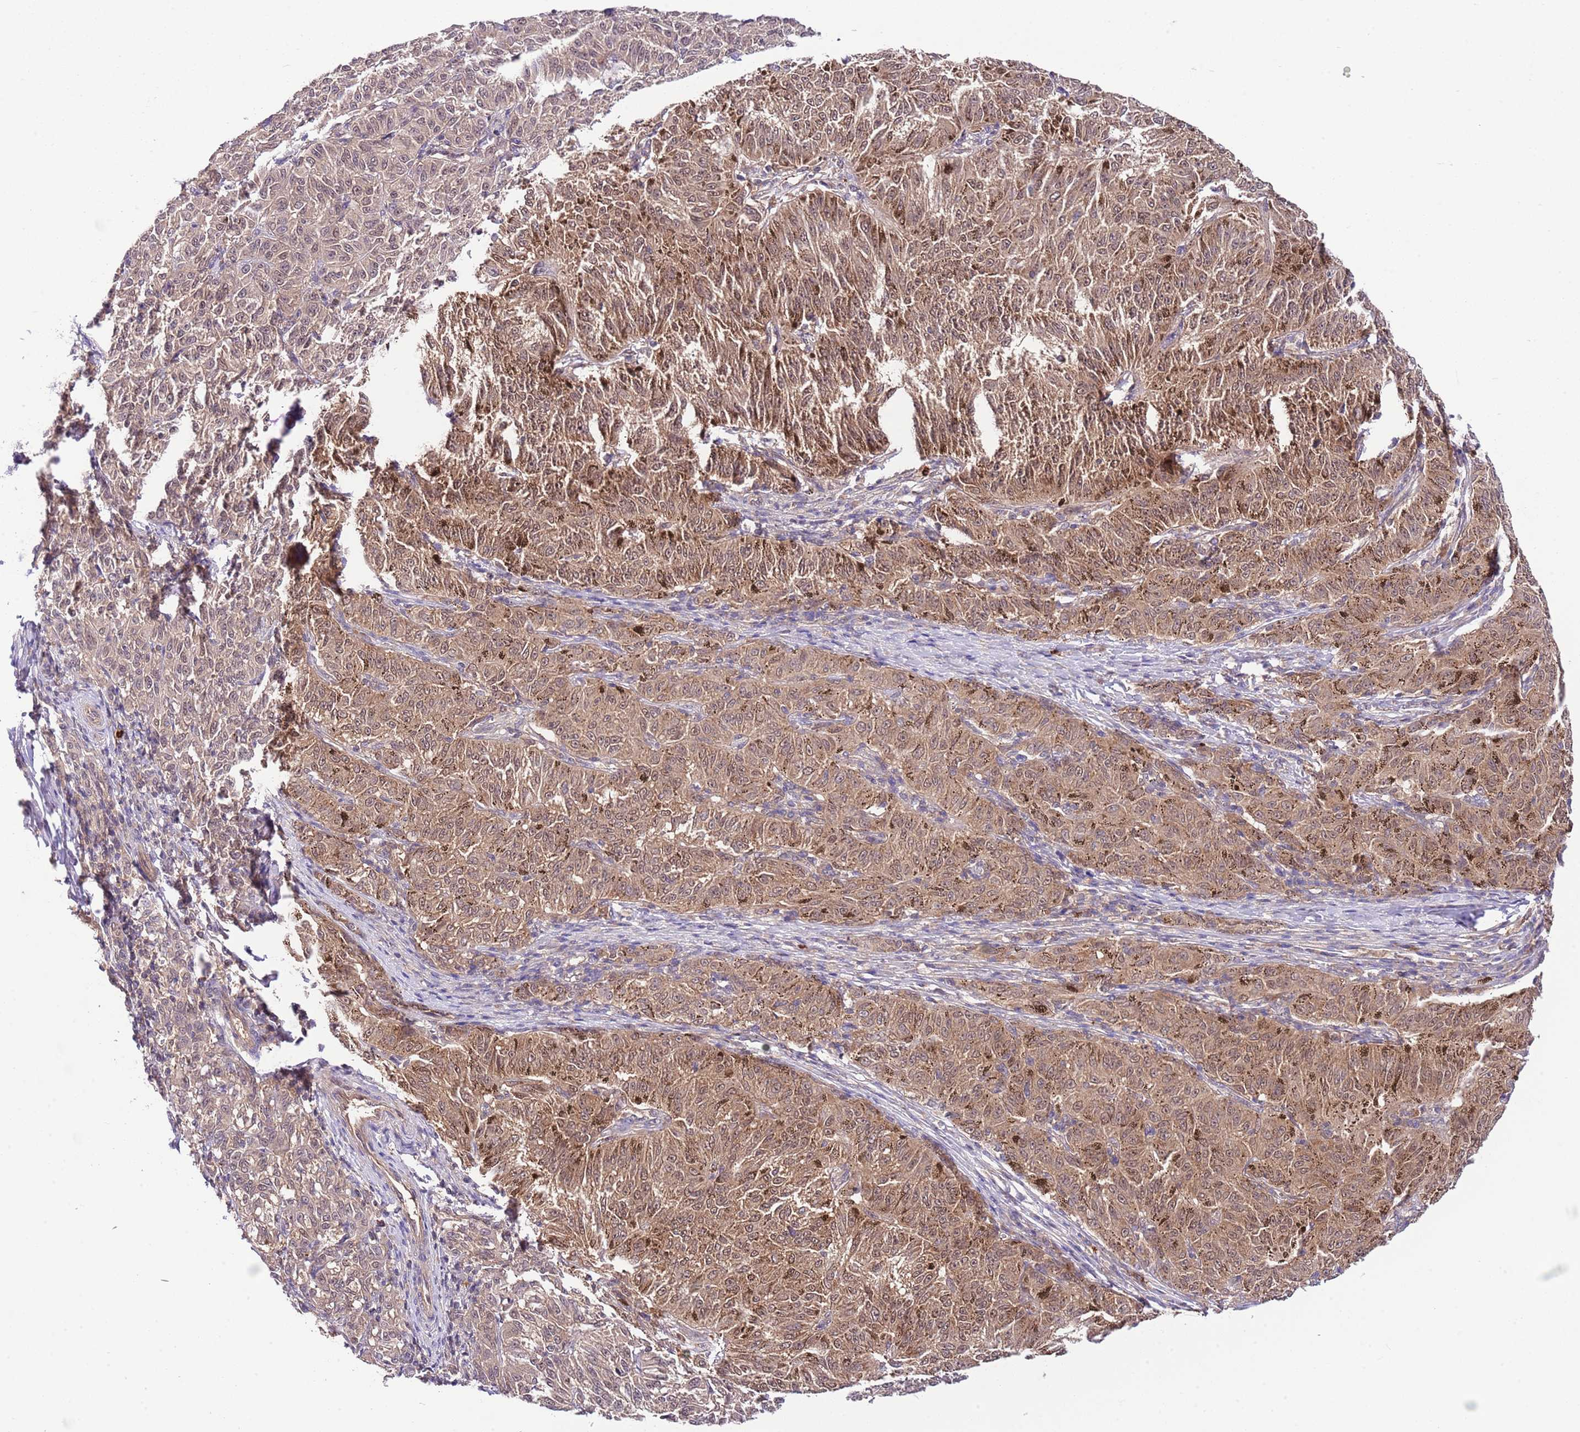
{"staining": {"intensity": "moderate", "quantity": ">75%", "location": "cytoplasmic/membranous"}, "tissue": "melanoma", "cell_type": "Tumor cells", "image_type": "cancer", "snomed": [{"axis": "morphology", "description": "Malignant melanoma, NOS"}, {"axis": "topography", "description": "Skin"}], "caption": "A brown stain shows moderate cytoplasmic/membranous expression of a protein in human melanoma tumor cells.", "gene": "DONSON", "patient": {"sex": "female", "age": 72}}